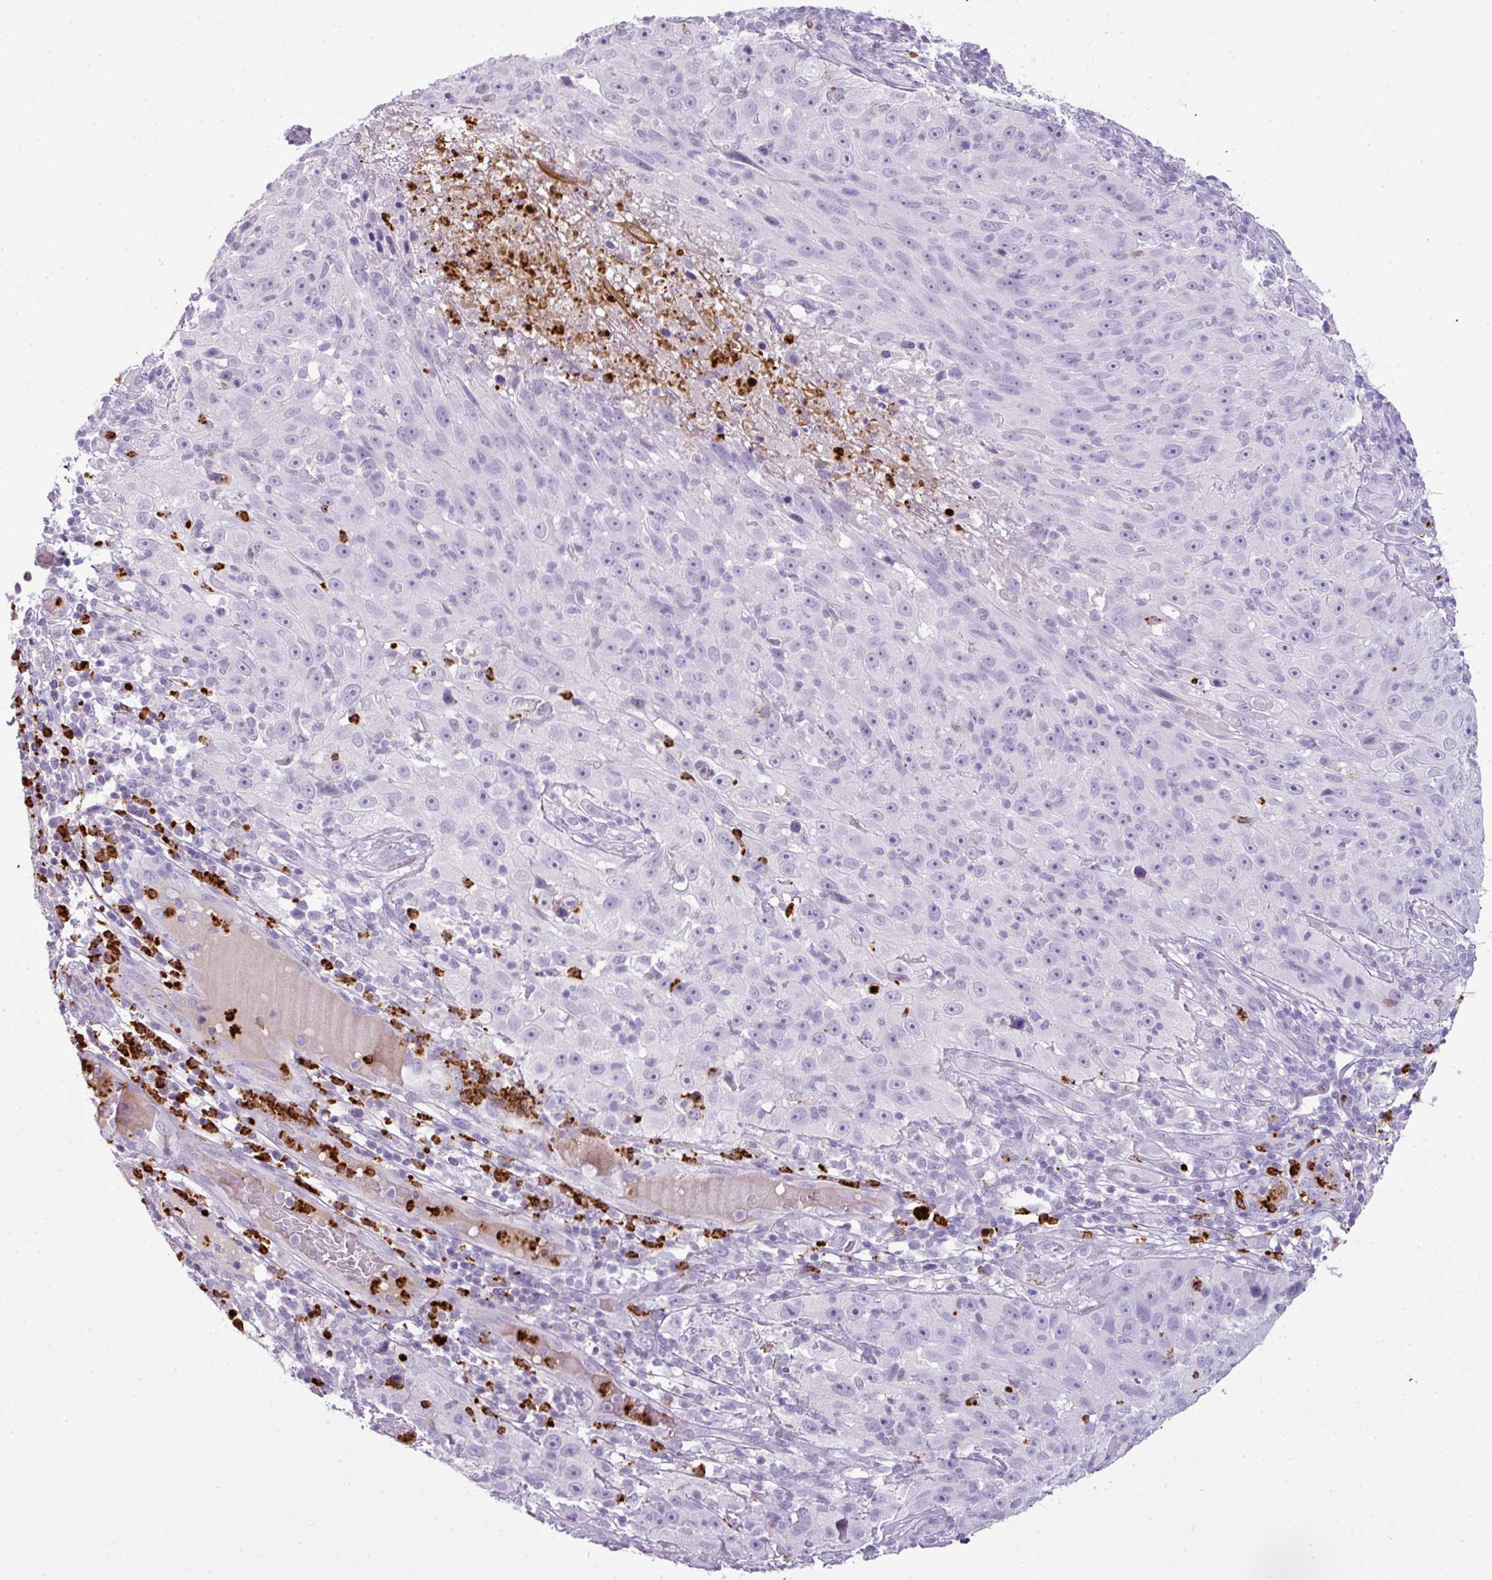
{"staining": {"intensity": "negative", "quantity": "none", "location": "none"}, "tissue": "skin cancer", "cell_type": "Tumor cells", "image_type": "cancer", "snomed": [{"axis": "morphology", "description": "Squamous cell carcinoma, NOS"}, {"axis": "topography", "description": "Skin"}], "caption": "There is no significant positivity in tumor cells of skin cancer. The staining is performed using DAB brown chromogen with nuclei counter-stained in using hematoxylin.", "gene": "CTSG", "patient": {"sex": "female", "age": 87}}